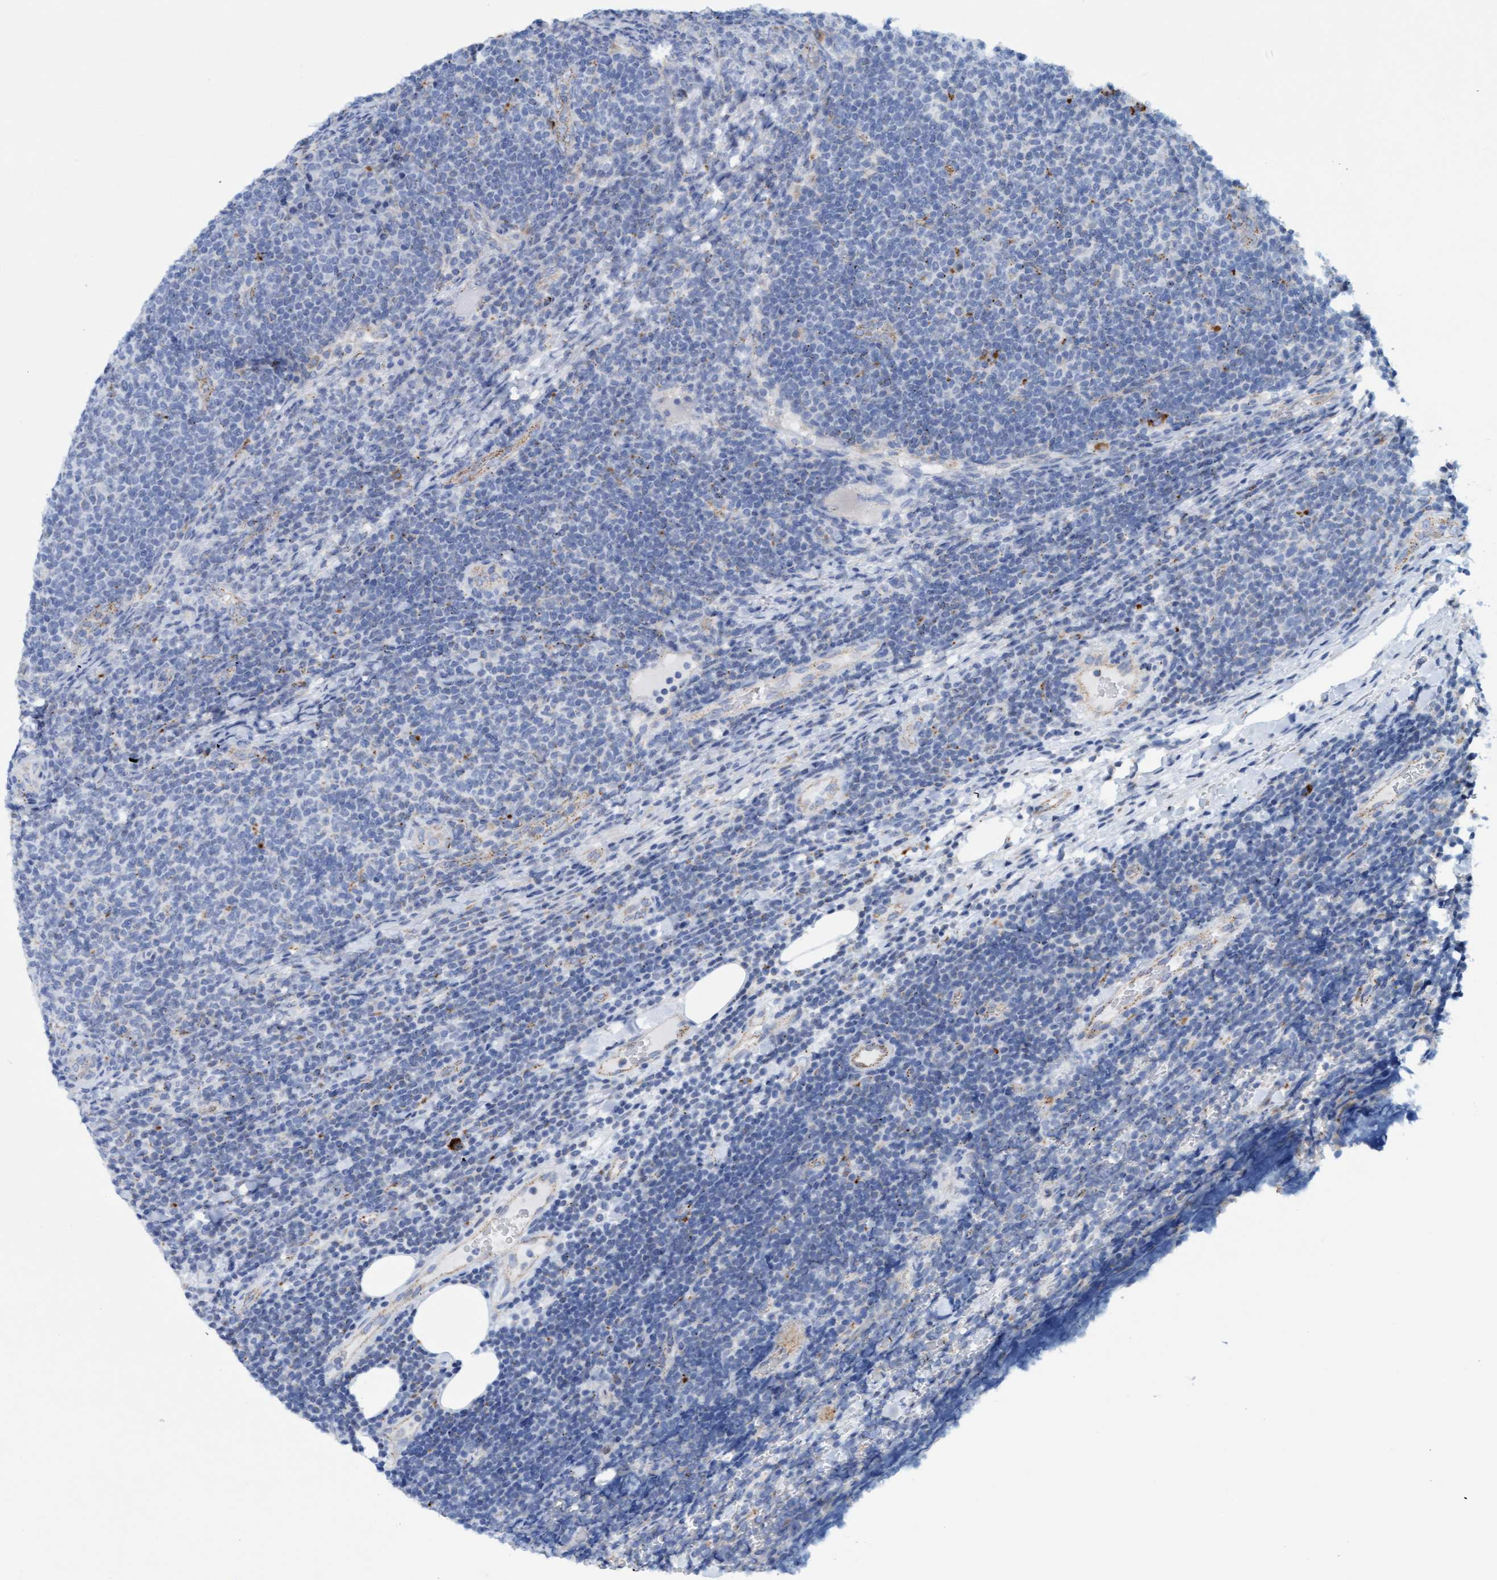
{"staining": {"intensity": "negative", "quantity": "none", "location": "none"}, "tissue": "lymphoma", "cell_type": "Tumor cells", "image_type": "cancer", "snomed": [{"axis": "morphology", "description": "Malignant lymphoma, non-Hodgkin's type, Low grade"}, {"axis": "topography", "description": "Lymph node"}], "caption": "Immunohistochemical staining of human low-grade malignant lymphoma, non-Hodgkin's type demonstrates no significant positivity in tumor cells.", "gene": "SGSH", "patient": {"sex": "male", "age": 66}}